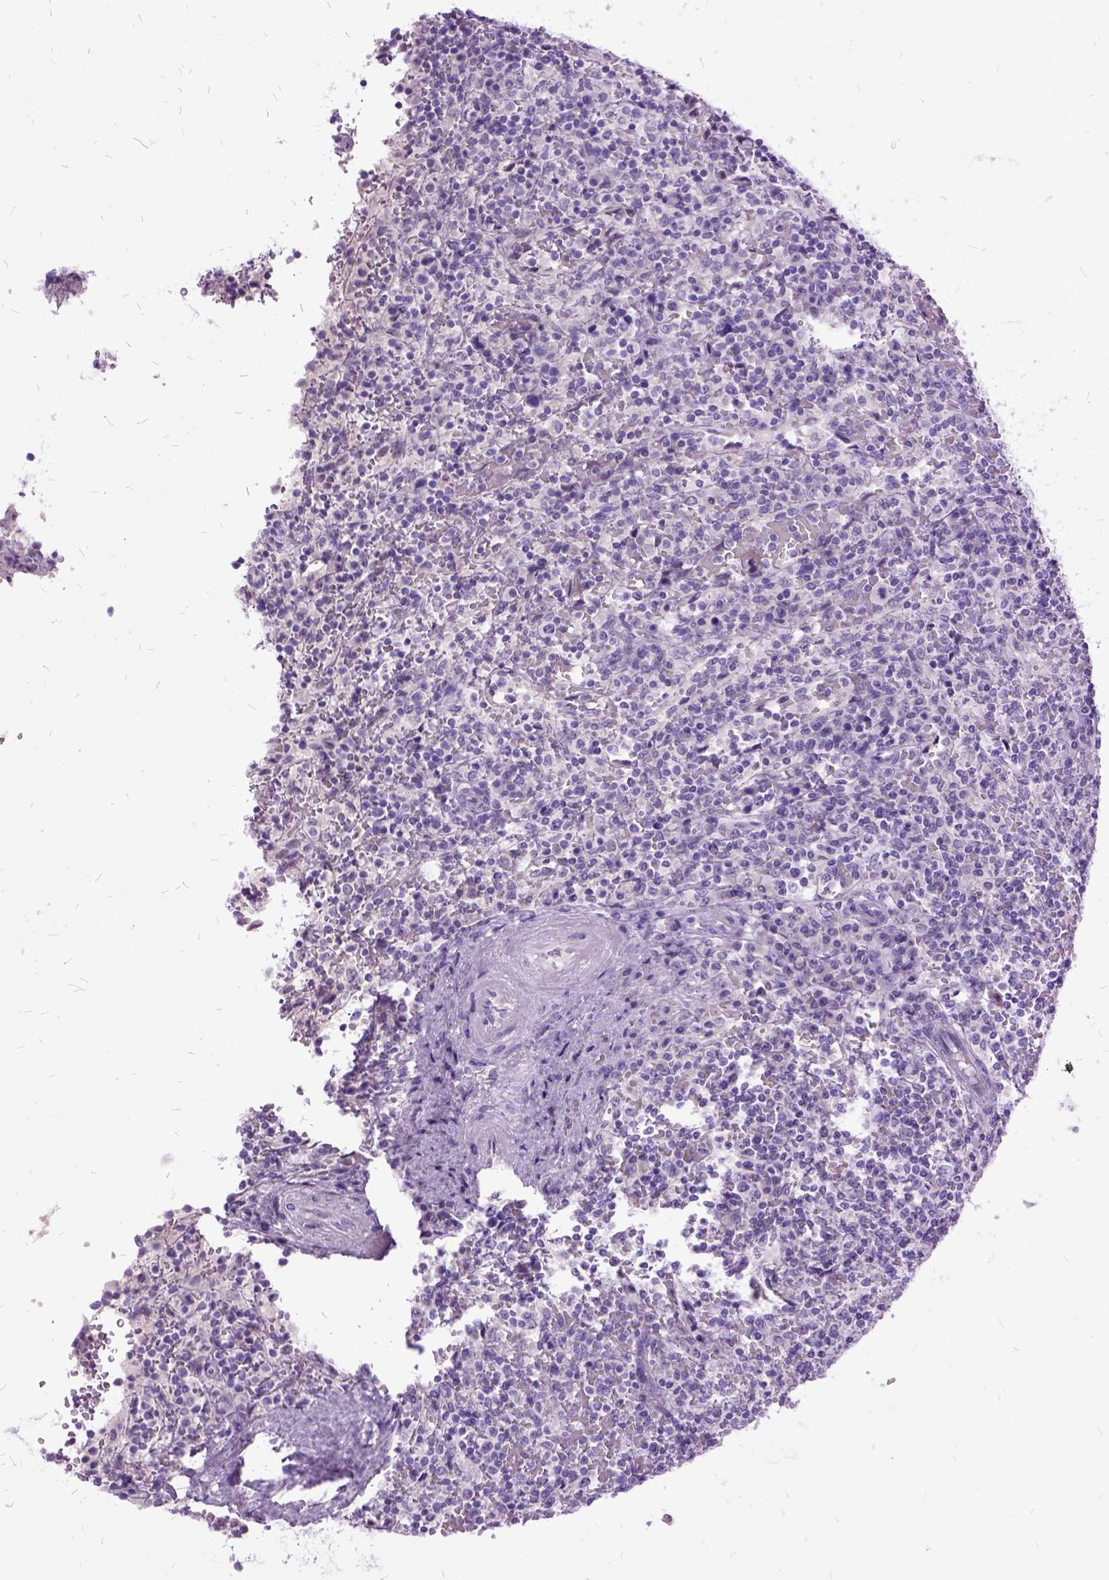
{"staining": {"intensity": "negative", "quantity": "none", "location": "none"}, "tissue": "lymphoma", "cell_type": "Tumor cells", "image_type": "cancer", "snomed": [{"axis": "morphology", "description": "Malignant lymphoma, non-Hodgkin's type, Low grade"}, {"axis": "topography", "description": "Spleen"}], "caption": "This is an immunohistochemistry (IHC) micrograph of lymphoma. There is no staining in tumor cells.", "gene": "MME", "patient": {"sex": "male", "age": 62}}